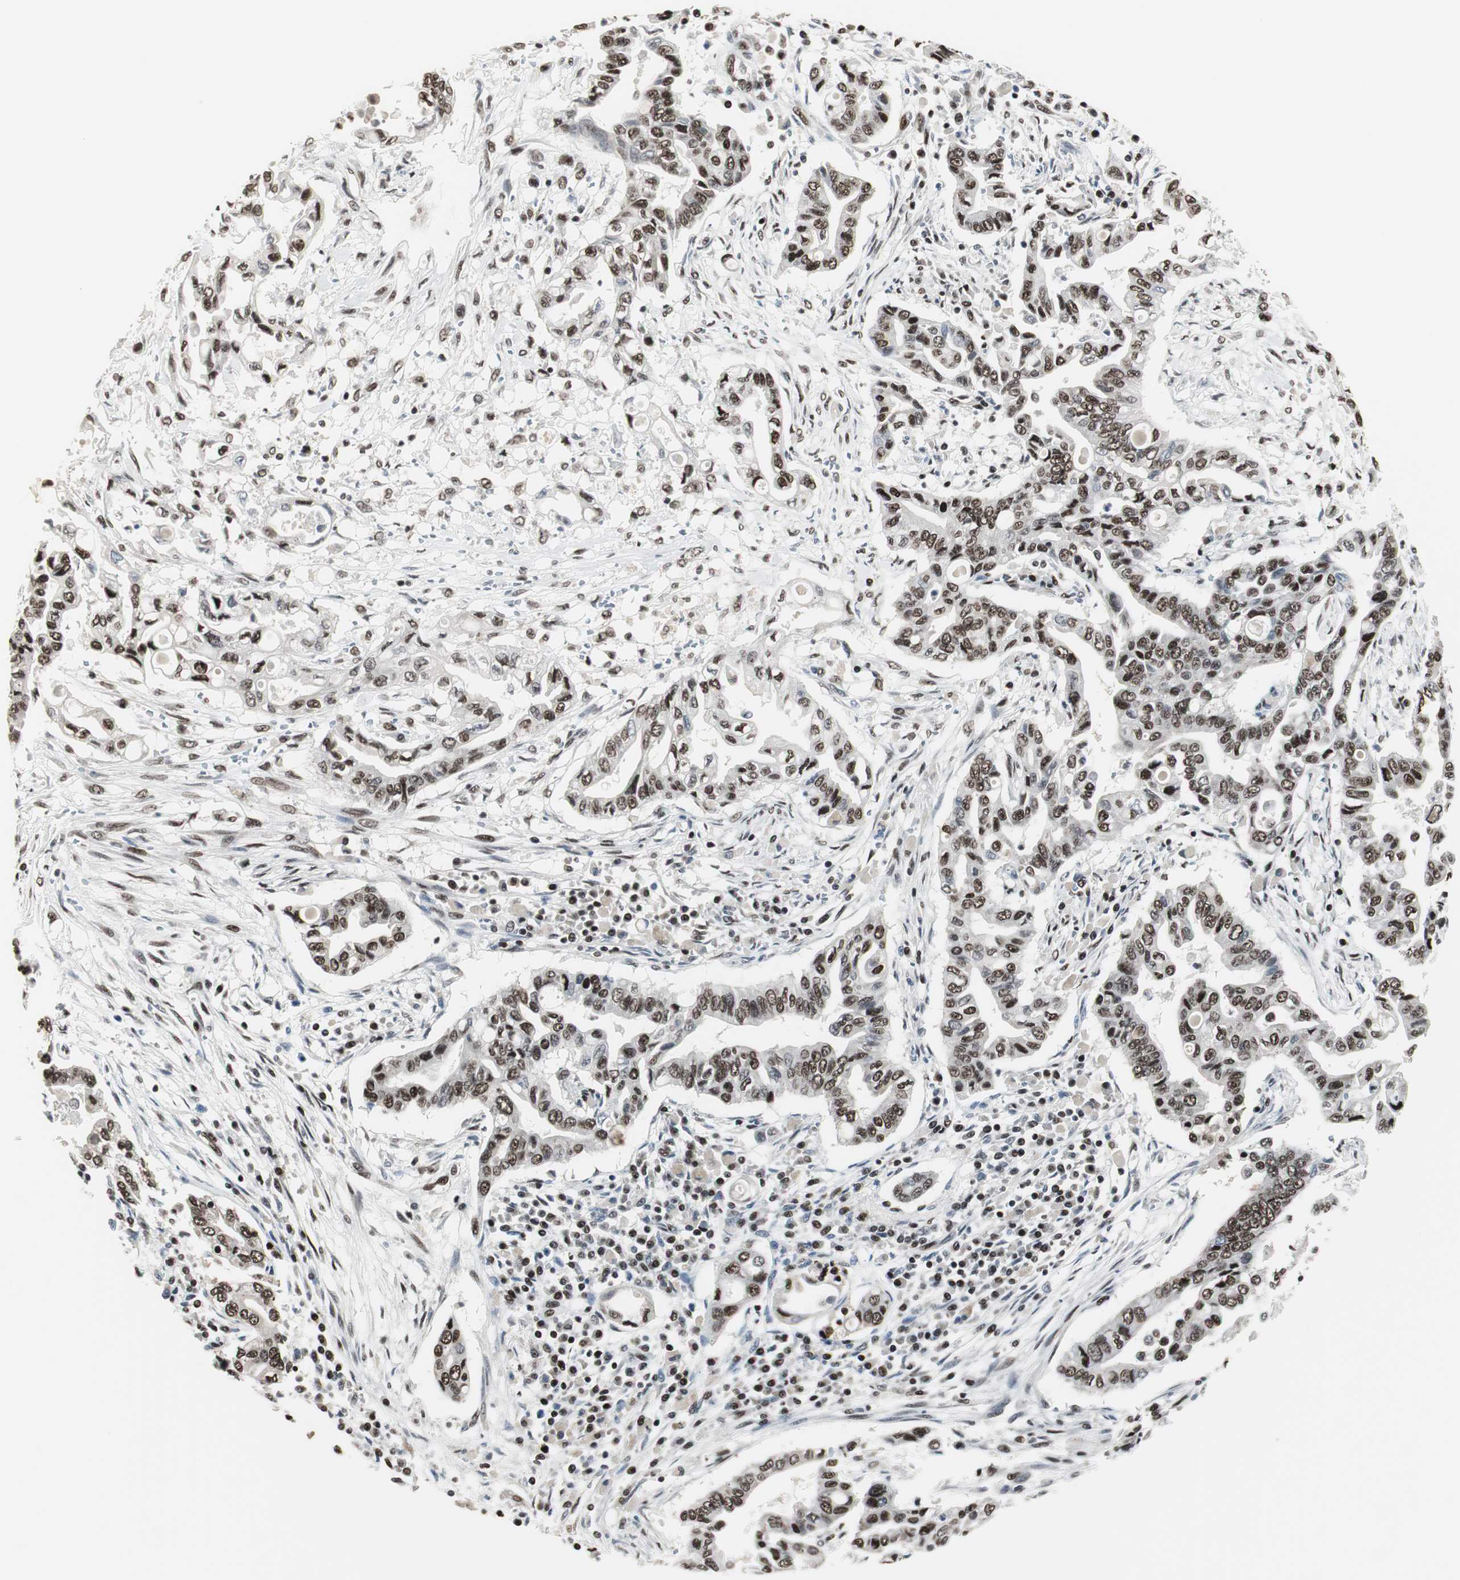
{"staining": {"intensity": "strong", "quantity": ">75%", "location": "nuclear"}, "tissue": "pancreatic cancer", "cell_type": "Tumor cells", "image_type": "cancer", "snomed": [{"axis": "morphology", "description": "Adenocarcinoma, NOS"}, {"axis": "topography", "description": "Pancreas"}], "caption": "Pancreatic adenocarcinoma tissue demonstrates strong nuclear expression in about >75% of tumor cells, visualized by immunohistochemistry.", "gene": "CDK9", "patient": {"sex": "female", "age": 57}}